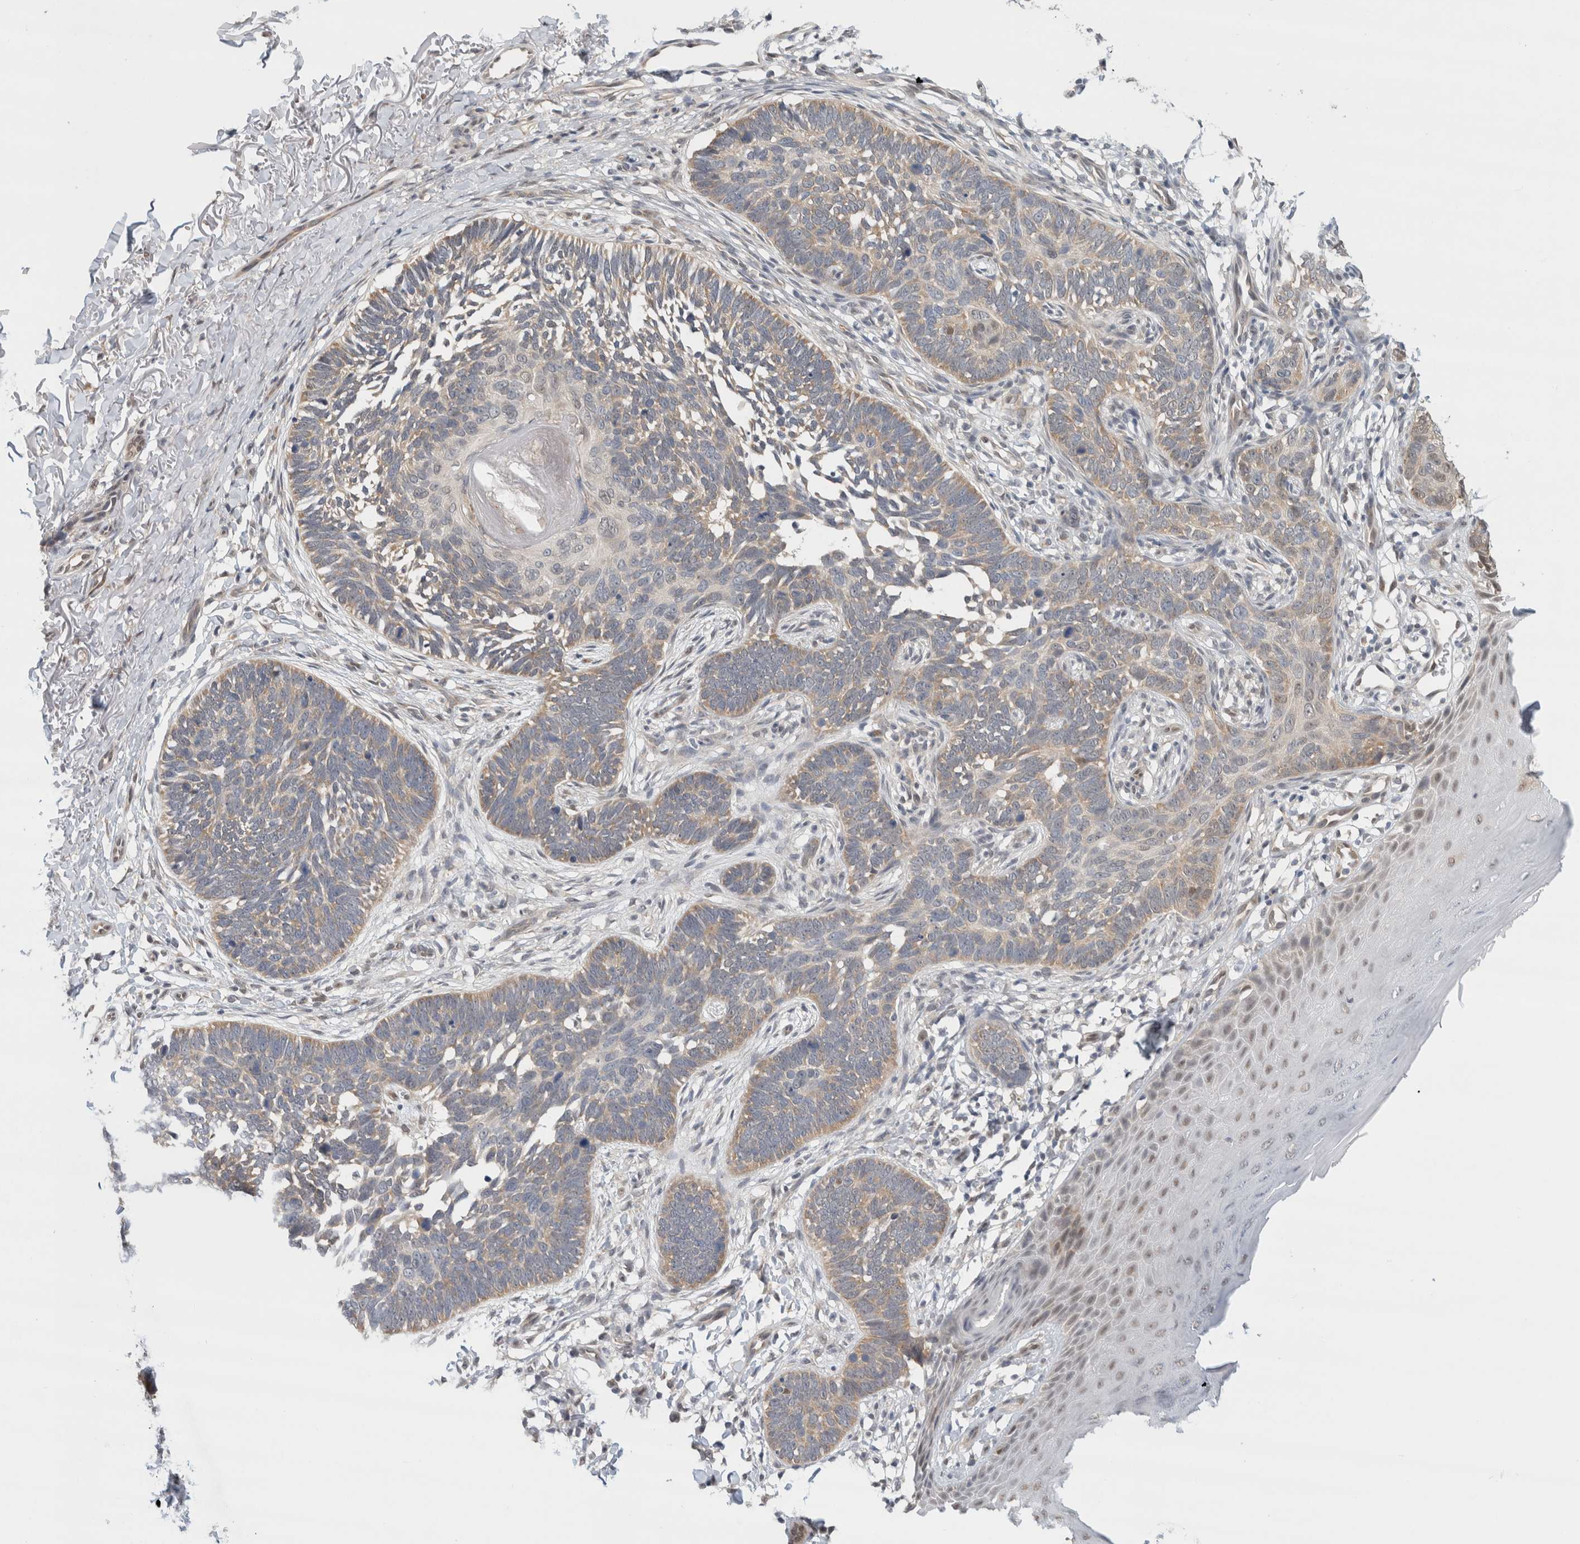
{"staining": {"intensity": "weak", "quantity": "25%-75%", "location": "cytoplasmic/membranous"}, "tissue": "skin cancer", "cell_type": "Tumor cells", "image_type": "cancer", "snomed": [{"axis": "morphology", "description": "Normal tissue, NOS"}, {"axis": "morphology", "description": "Basal cell carcinoma"}, {"axis": "topography", "description": "Skin"}], "caption": "Tumor cells display low levels of weak cytoplasmic/membranous staining in about 25%-75% of cells in basal cell carcinoma (skin). The protein is shown in brown color, while the nuclei are stained blue.", "gene": "EIF4G3", "patient": {"sex": "male", "age": 77}}